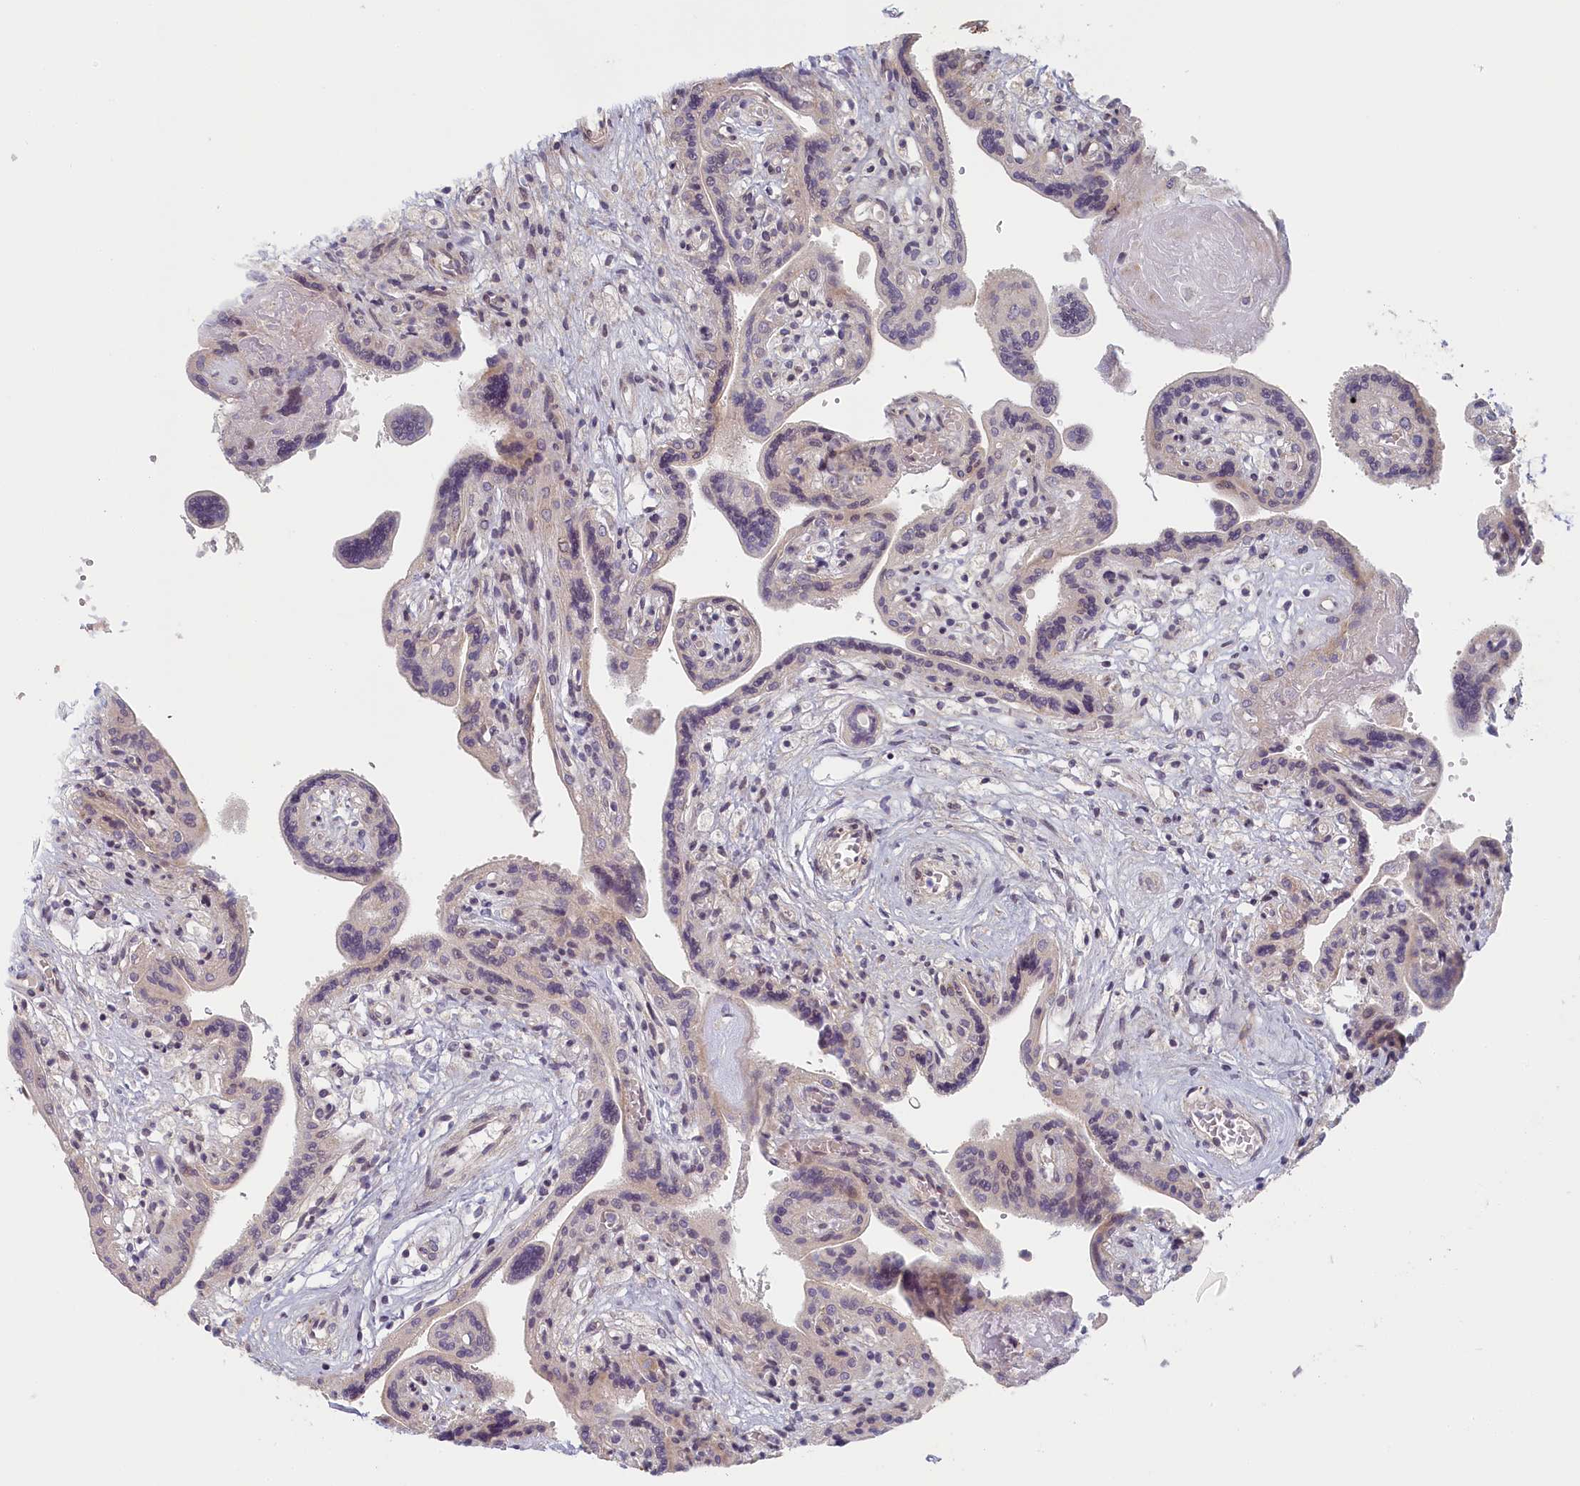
{"staining": {"intensity": "weak", "quantity": "<25%", "location": "nuclear"}, "tissue": "placenta", "cell_type": "Trophoblastic cells", "image_type": "normal", "snomed": [{"axis": "morphology", "description": "Normal tissue, NOS"}, {"axis": "topography", "description": "Placenta"}], "caption": "A high-resolution histopathology image shows immunohistochemistry staining of benign placenta, which demonstrates no significant positivity in trophoblastic cells. (DAB (3,3'-diaminobenzidine) IHC, high magnification).", "gene": "INTS4", "patient": {"sex": "female", "age": 37}}